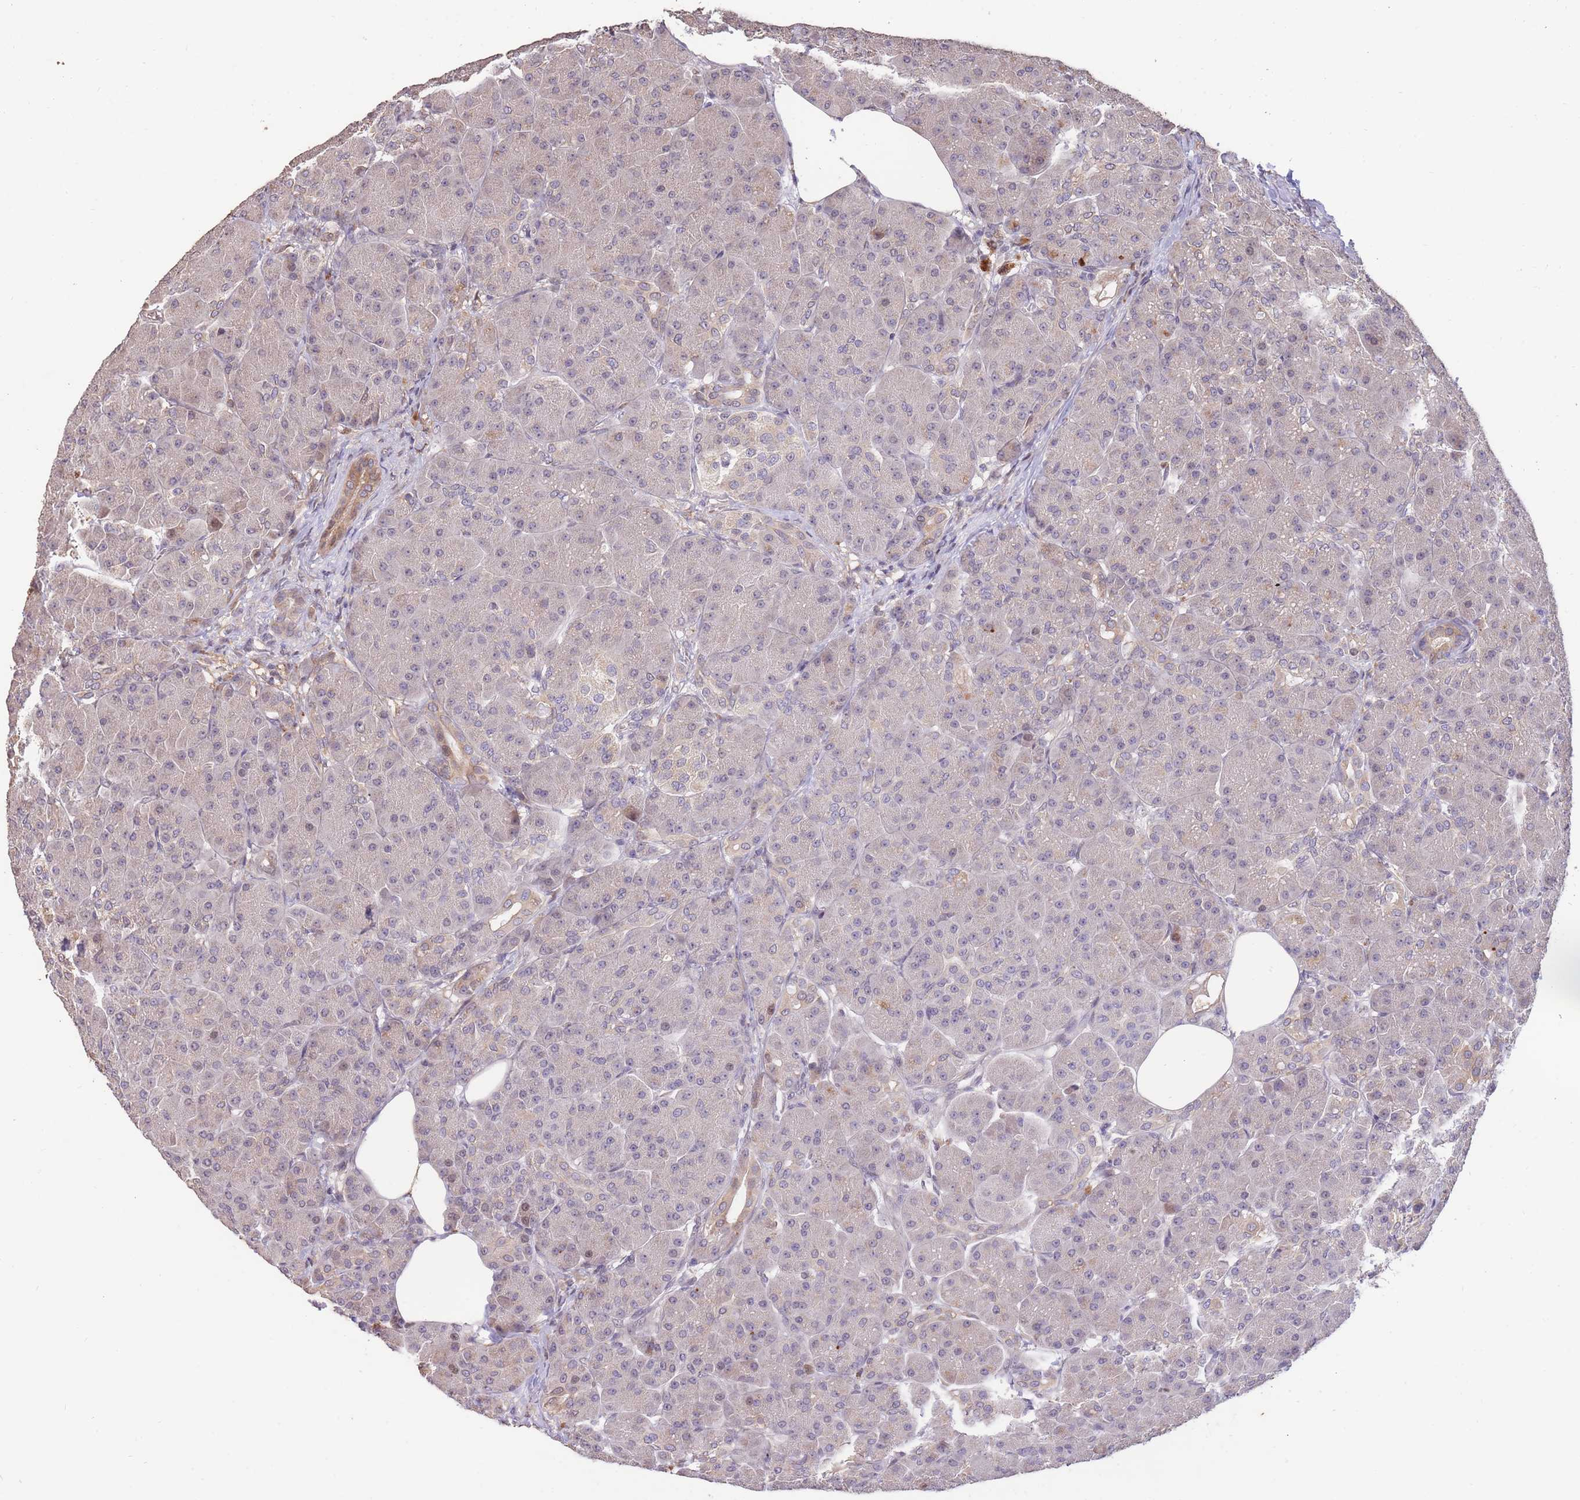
{"staining": {"intensity": "weak", "quantity": "25%-75%", "location": "cytoplasmic/membranous,nuclear"}, "tissue": "pancreas", "cell_type": "Exocrine glandular cells", "image_type": "normal", "snomed": [{"axis": "morphology", "description": "Normal tissue, NOS"}, {"axis": "topography", "description": "Pancreas"}], "caption": "Benign pancreas exhibits weak cytoplasmic/membranous,nuclear expression in approximately 25%-75% of exocrine glandular cells.", "gene": "RGS14", "patient": {"sex": "male", "age": 63}}